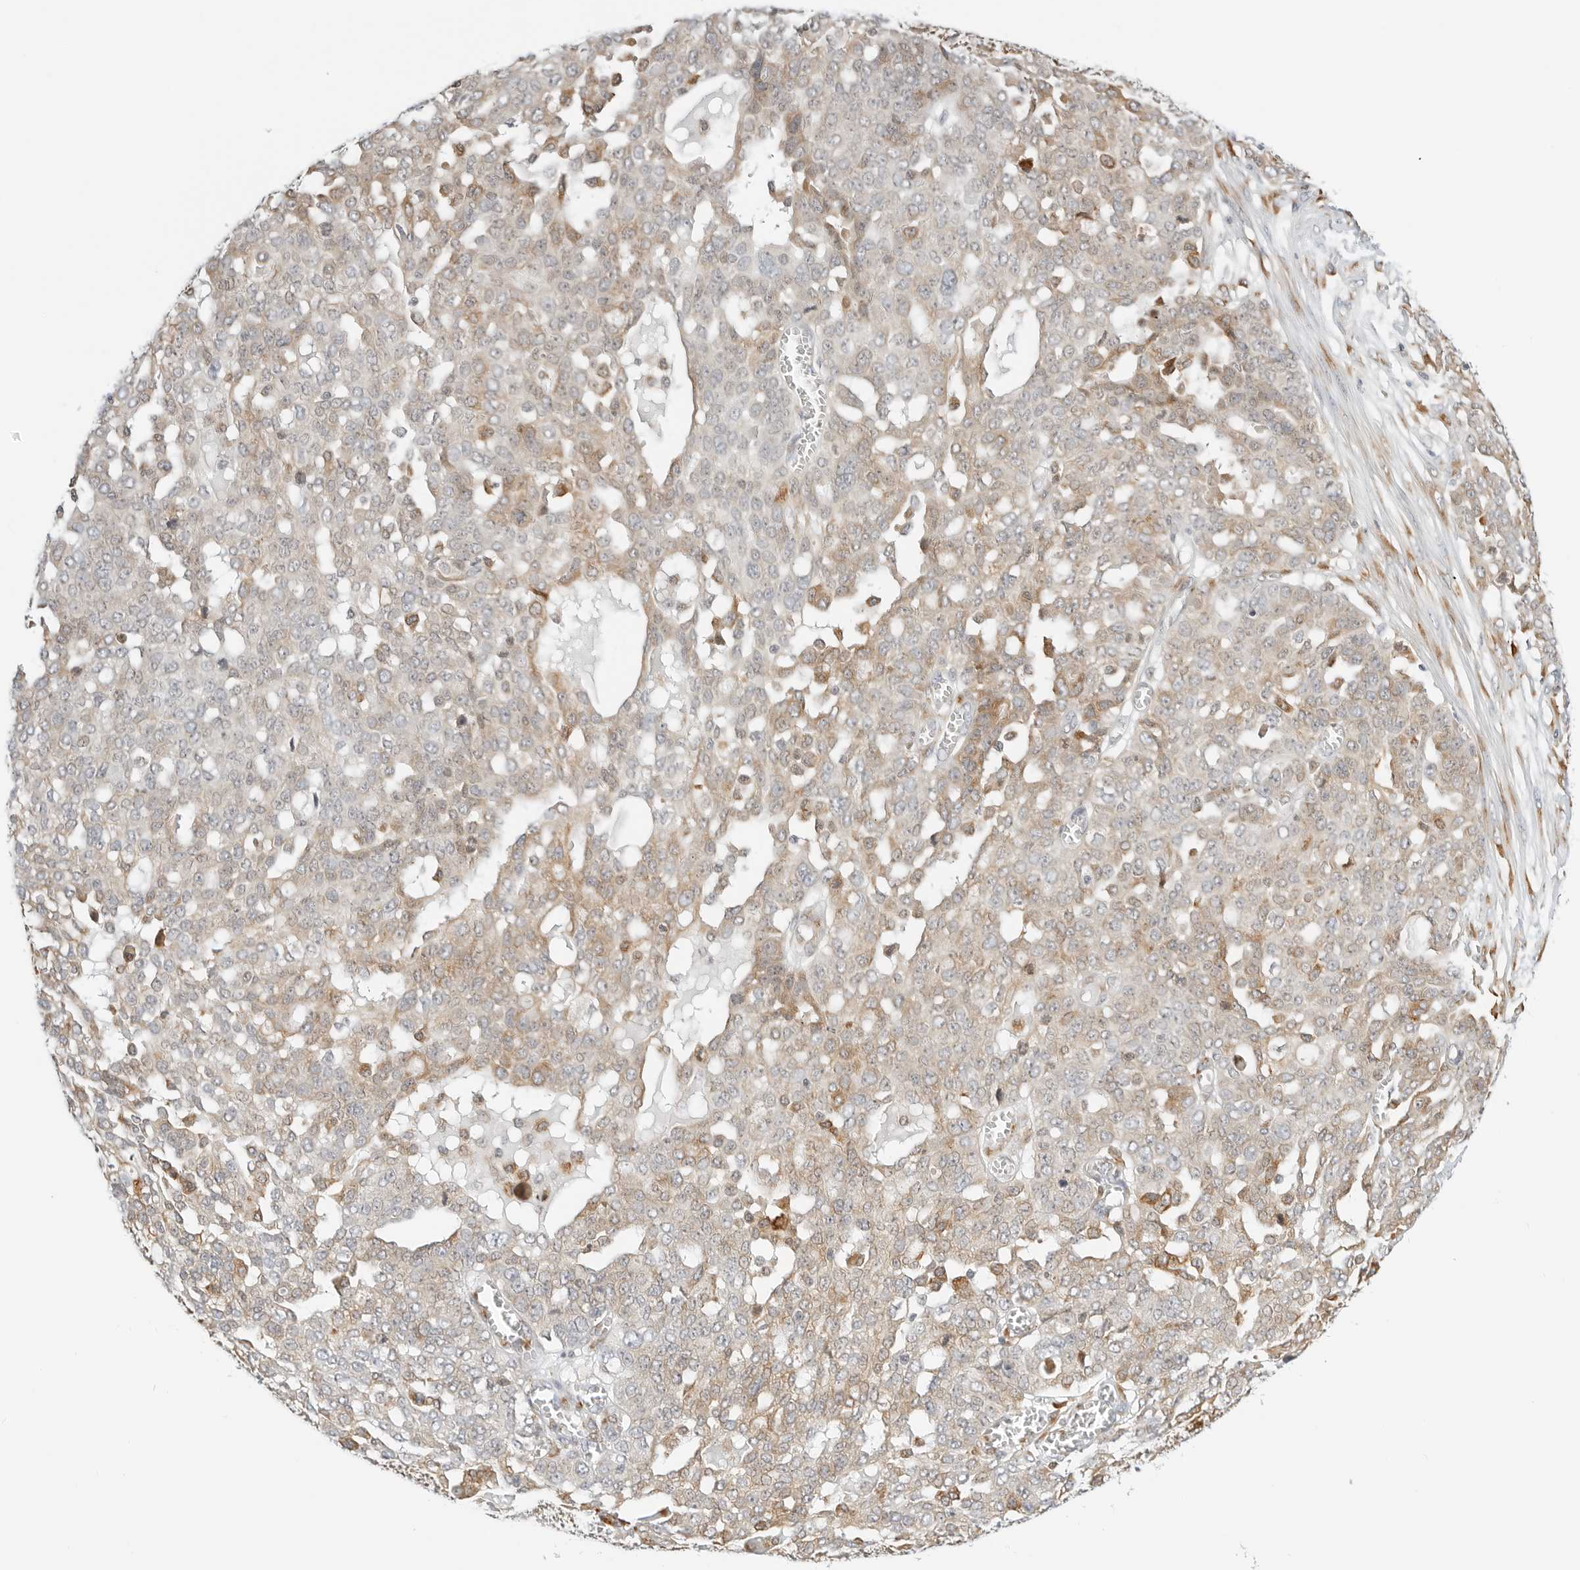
{"staining": {"intensity": "moderate", "quantity": "<25%", "location": "cytoplasmic/membranous"}, "tissue": "ovarian cancer", "cell_type": "Tumor cells", "image_type": "cancer", "snomed": [{"axis": "morphology", "description": "Cystadenocarcinoma, serous, NOS"}, {"axis": "topography", "description": "Soft tissue"}, {"axis": "topography", "description": "Ovary"}], "caption": "Serous cystadenocarcinoma (ovarian) stained for a protein (brown) shows moderate cytoplasmic/membranous positive positivity in approximately <25% of tumor cells.", "gene": "THEM4", "patient": {"sex": "female", "age": 57}}